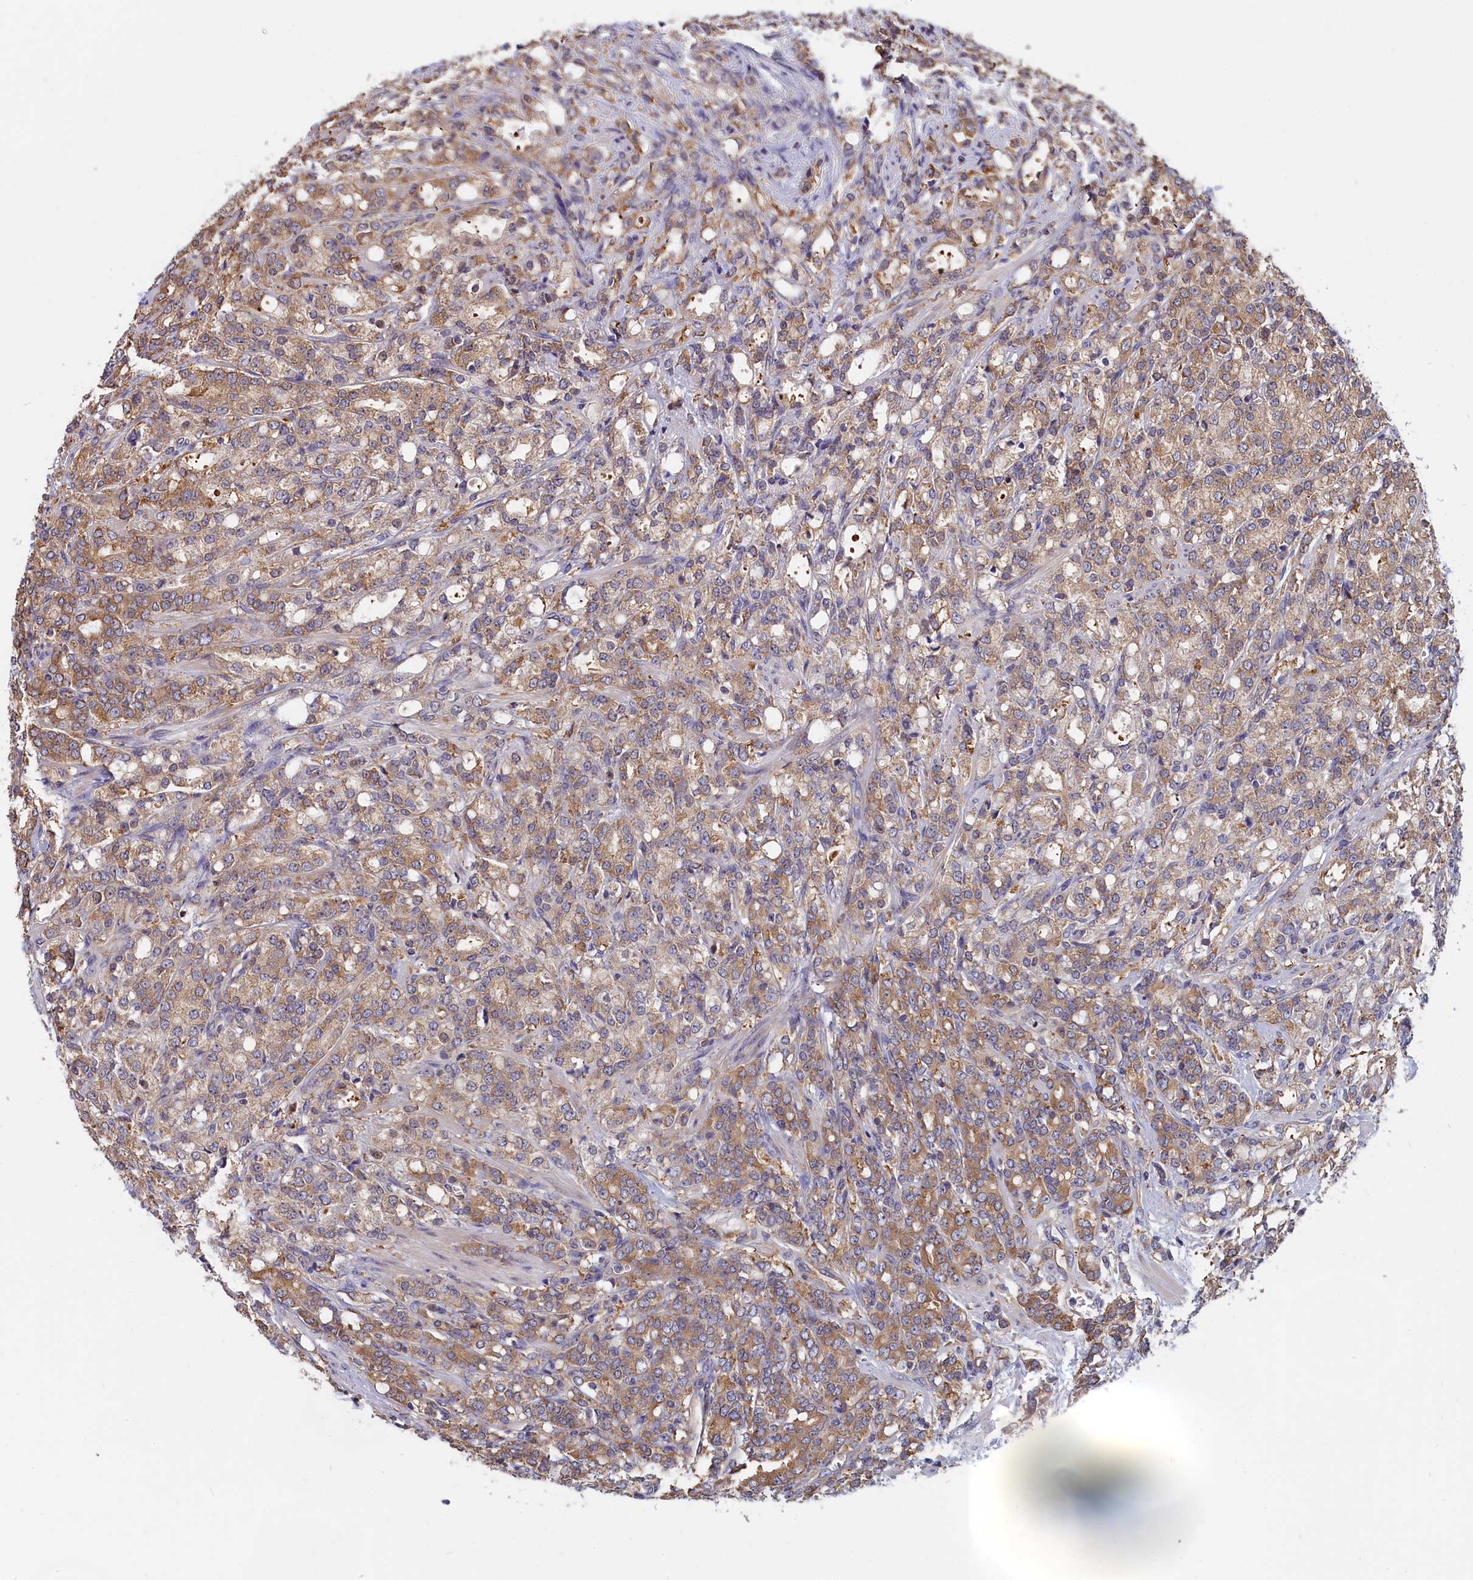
{"staining": {"intensity": "moderate", "quantity": ">75%", "location": "cytoplasmic/membranous"}, "tissue": "prostate cancer", "cell_type": "Tumor cells", "image_type": "cancer", "snomed": [{"axis": "morphology", "description": "Adenocarcinoma, High grade"}, {"axis": "topography", "description": "Prostate"}], "caption": "Human prostate adenocarcinoma (high-grade) stained with a brown dye reveals moderate cytoplasmic/membranous positive expression in approximately >75% of tumor cells.", "gene": "ABCC8", "patient": {"sex": "male", "age": 62}}